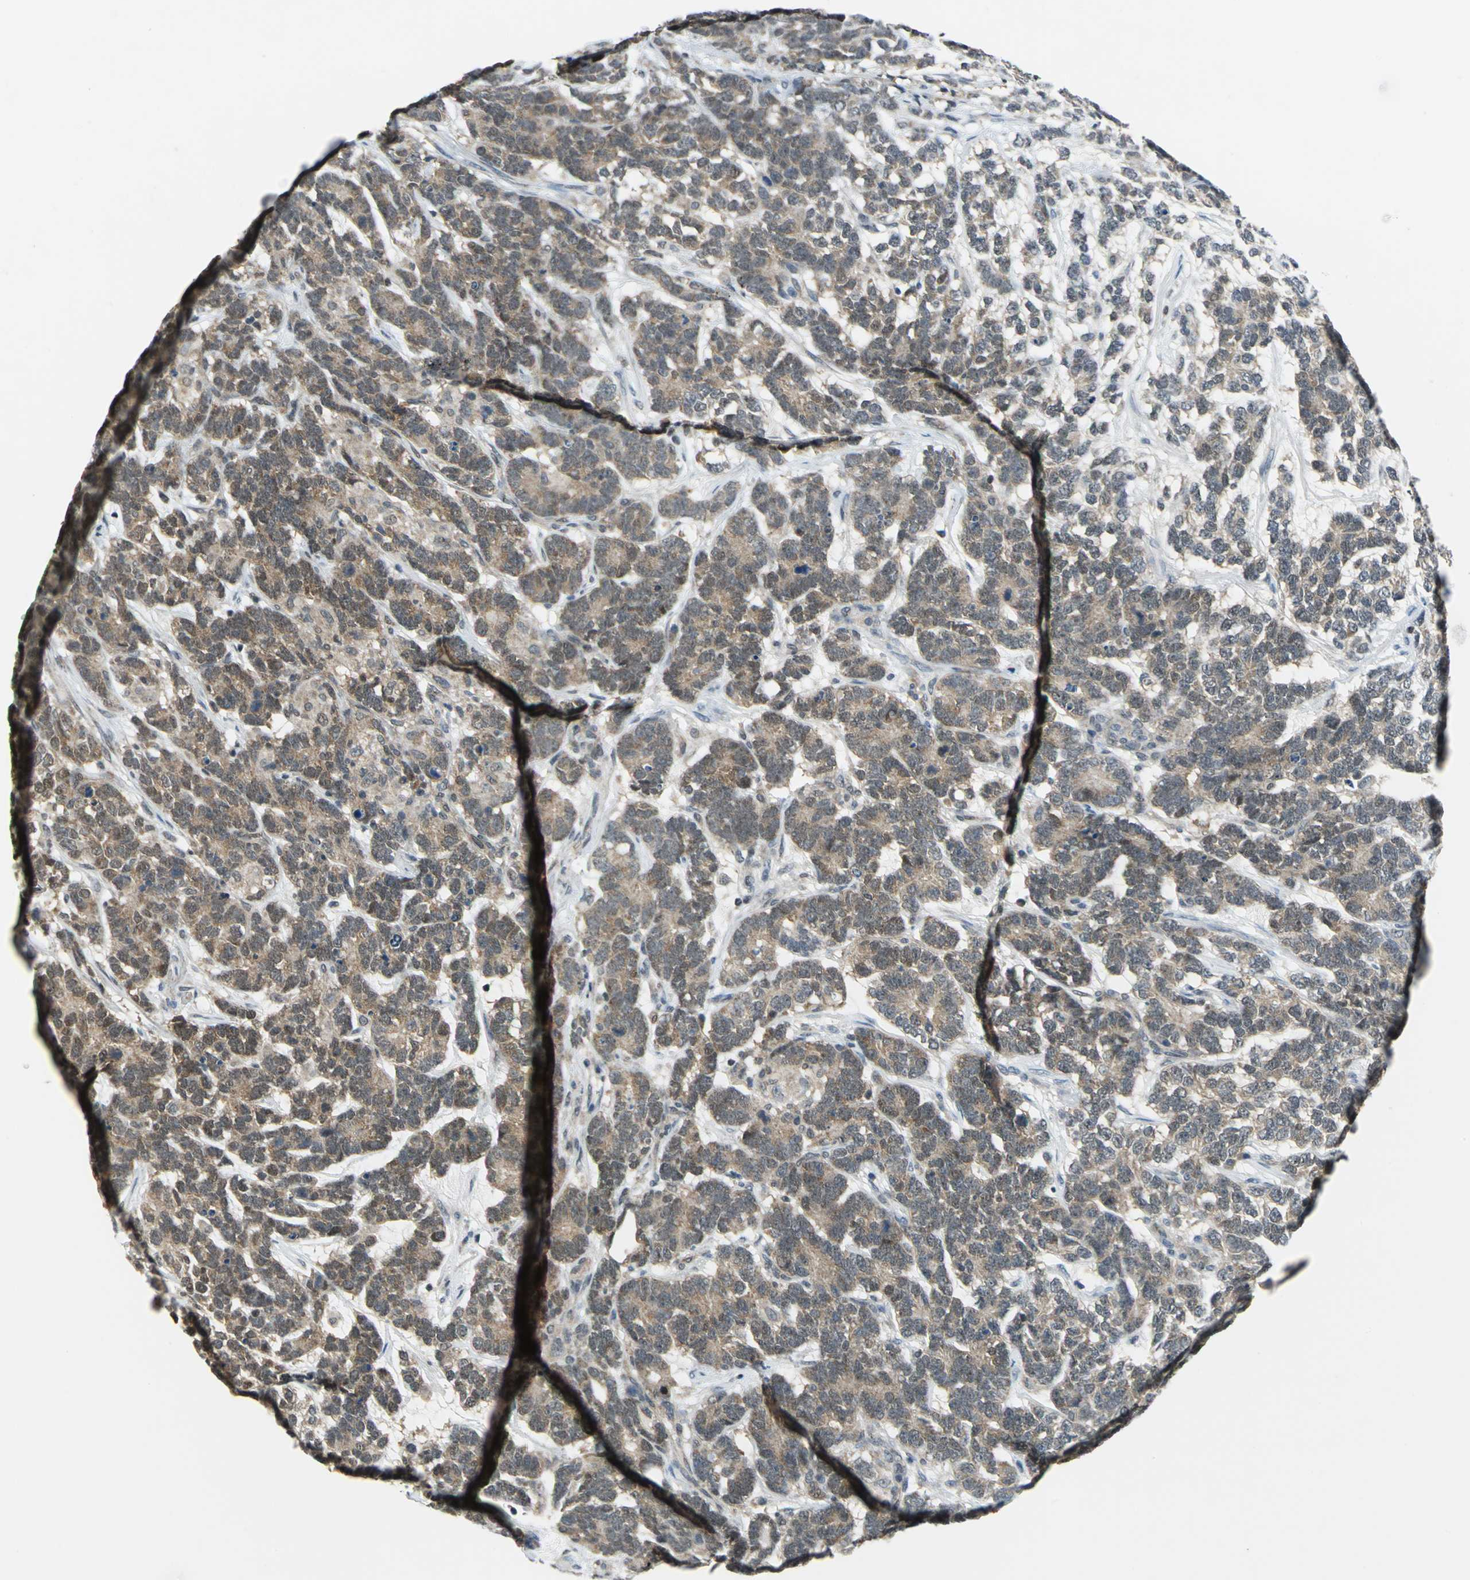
{"staining": {"intensity": "moderate", "quantity": ">75%", "location": "cytoplasmic/membranous"}, "tissue": "testis cancer", "cell_type": "Tumor cells", "image_type": "cancer", "snomed": [{"axis": "morphology", "description": "Carcinoma, Embryonal, NOS"}, {"axis": "topography", "description": "Testis"}], "caption": "A histopathology image of embryonal carcinoma (testis) stained for a protein demonstrates moderate cytoplasmic/membranous brown staining in tumor cells. (brown staining indicates protein expression, while blue staining denotes nuclei).", "gene": "PIN1", "patient": {"sex": "male", "age": 26}}